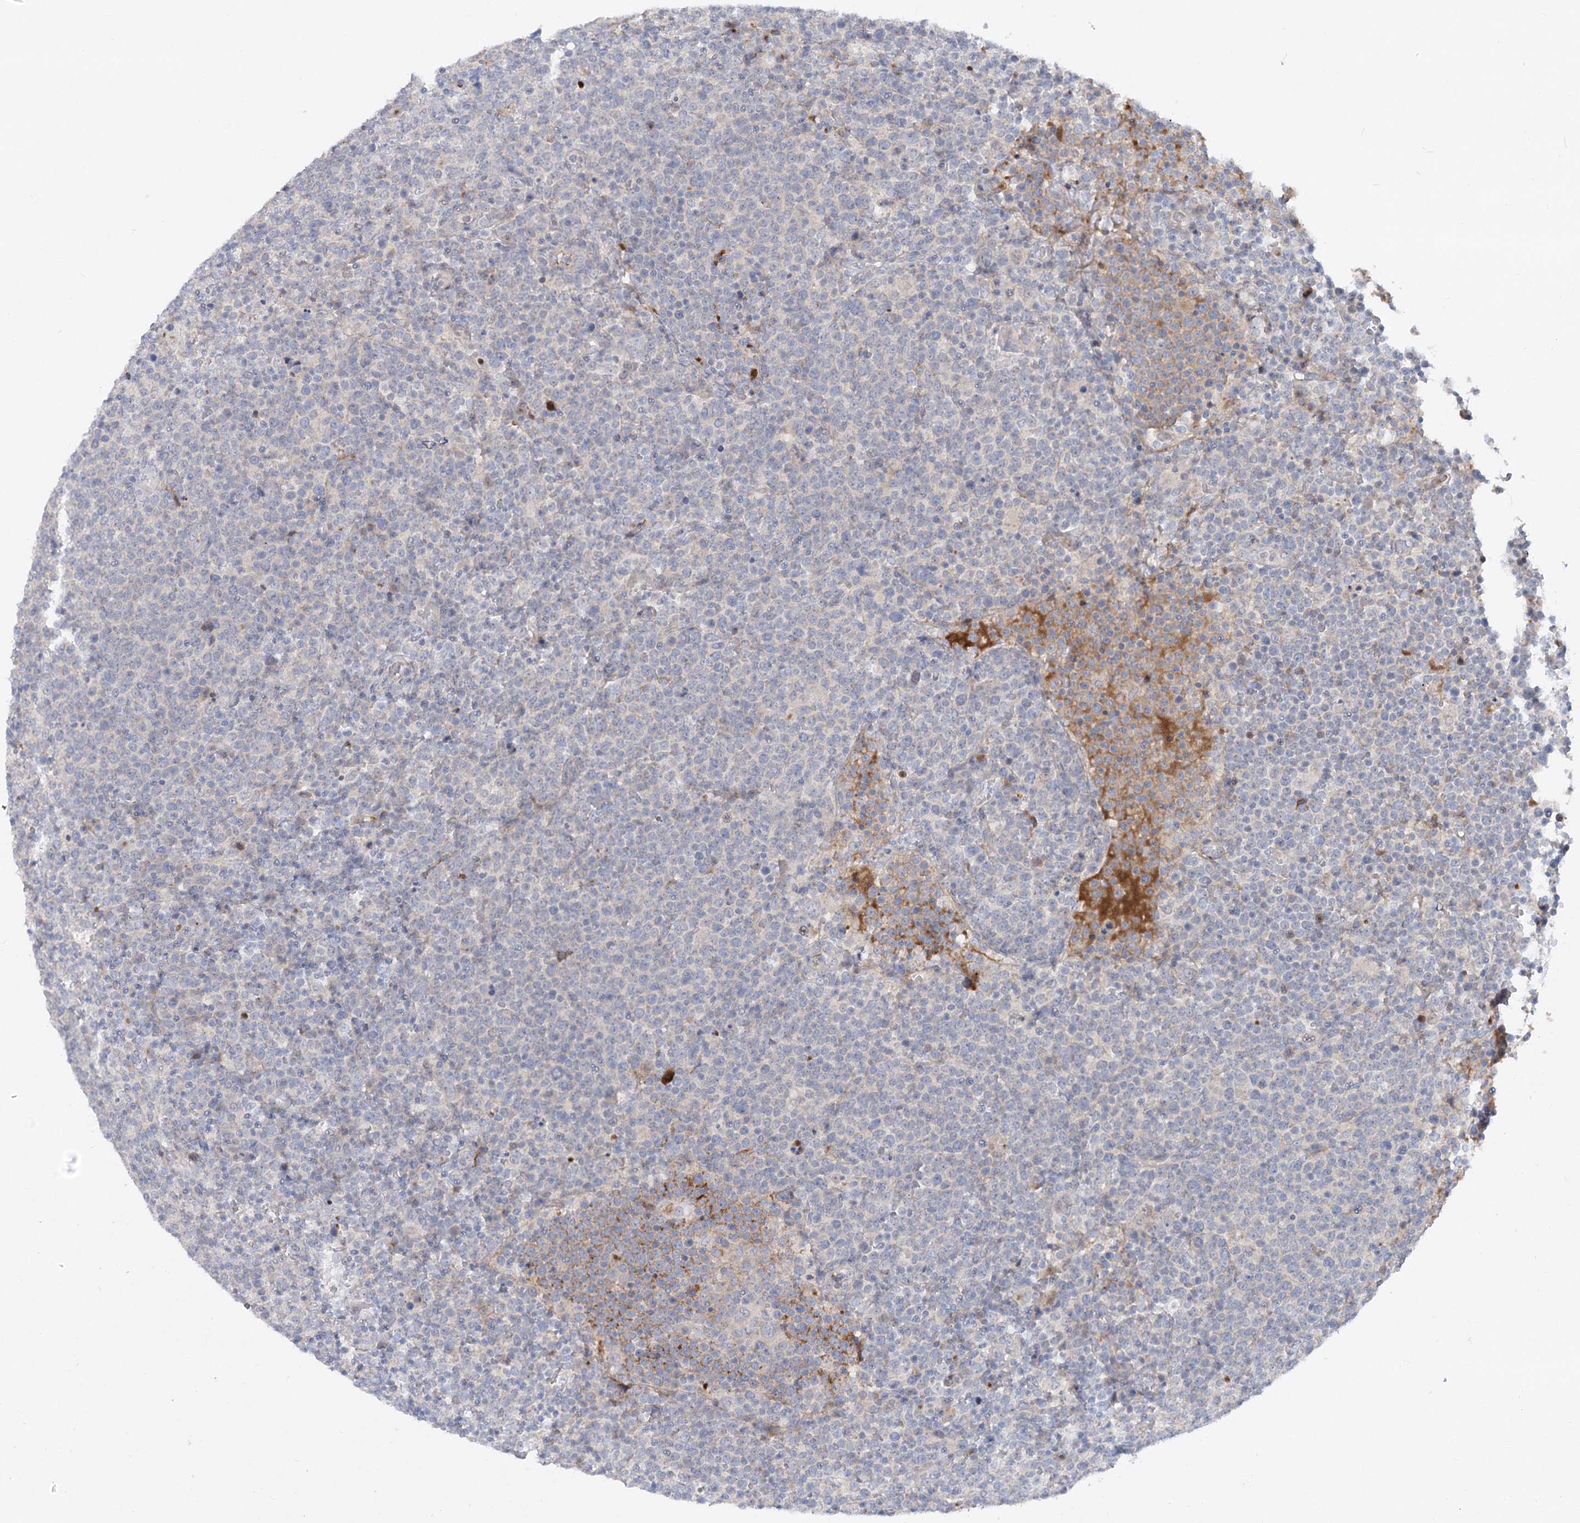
{"staining": {"intensity": "negative", "quantity": "none", "location": "none"}, "tissue": "lymphoma", "cell_type": "Tumor cells", "image_type": "cancer", "snomed": [{"axis": "morphology", "description": "Malignant lymphoma, non-Hodgkin's type, High grade"}, {"axis": "topography", "description": "Lymph node"}], "caption": "Tumor cells are negative for brown protein staining in high-grade malignant lymphoma, non-Hodgkin's type. The staining is performed using DAB brown chromogen with nuclei counter-stained in using hematoxylin.", "gene": "FGF19", "patient": {"sex": "male", "age": 61}}